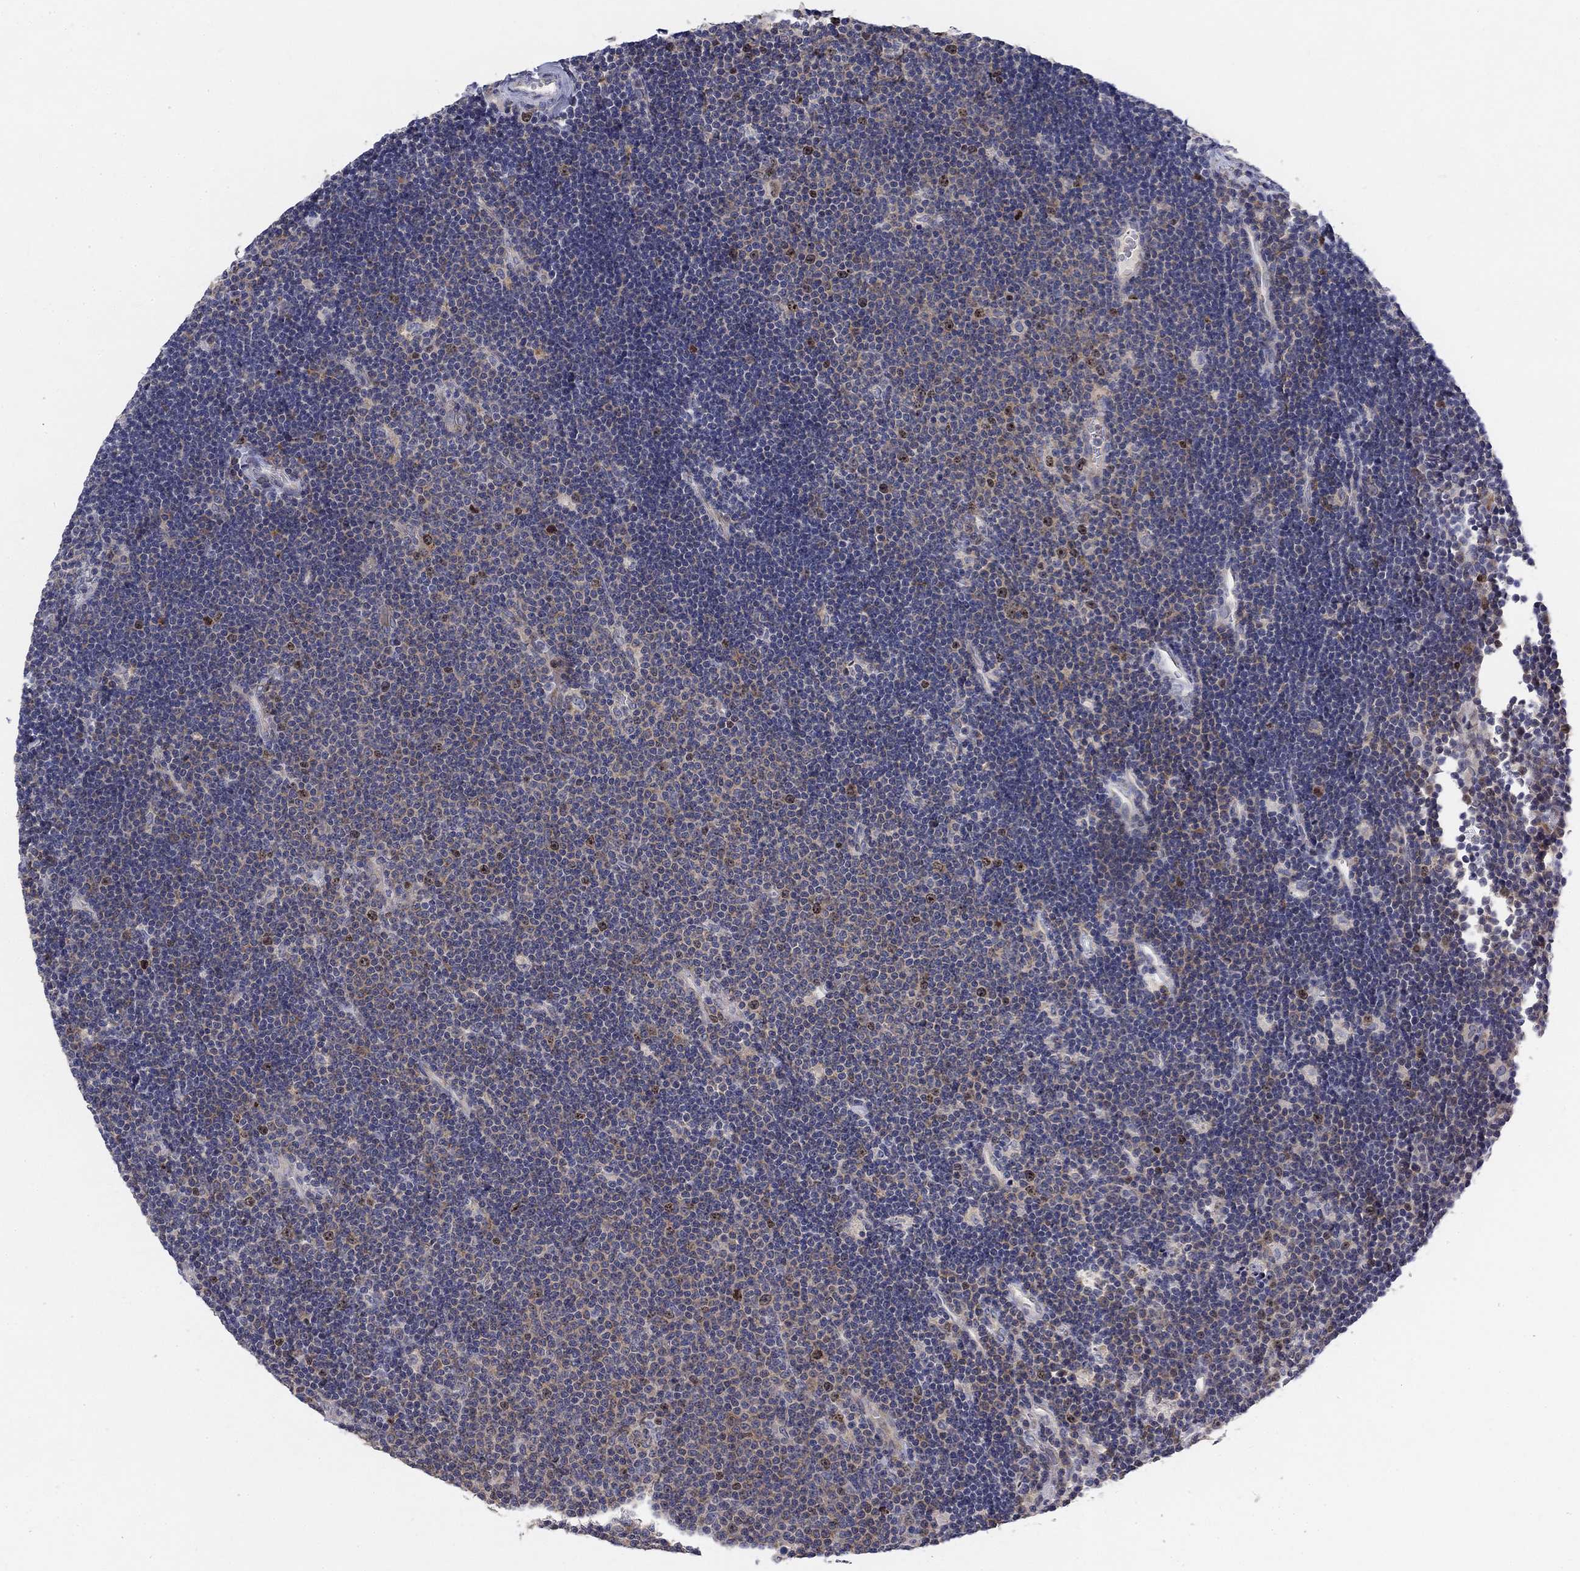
{"staining": {"intensity": "negative", "quantity": "none", "location": "none"}, "tissue": "lymphoma", "cell_type": "Tumor cells", "image_type": "cancer", "snomed": [{"axis": "morphology", "description": "Malignant lymphoma, non-Hodgkin's type, Low grade"}, {"axis": "topography", "description": "Brain"}], "caption": "A photomicrograph of human lymphoma is negative for staining in tumor cells. The staining was performed using DAB (3,3'-diaminobenzidine) to visualize the protein expression in brown, while the nuclei were stained in blue with hematoxylin (Magnification: 20x).", "gene": "MMP24", "patient": {"sex": "female", "age": 66}}